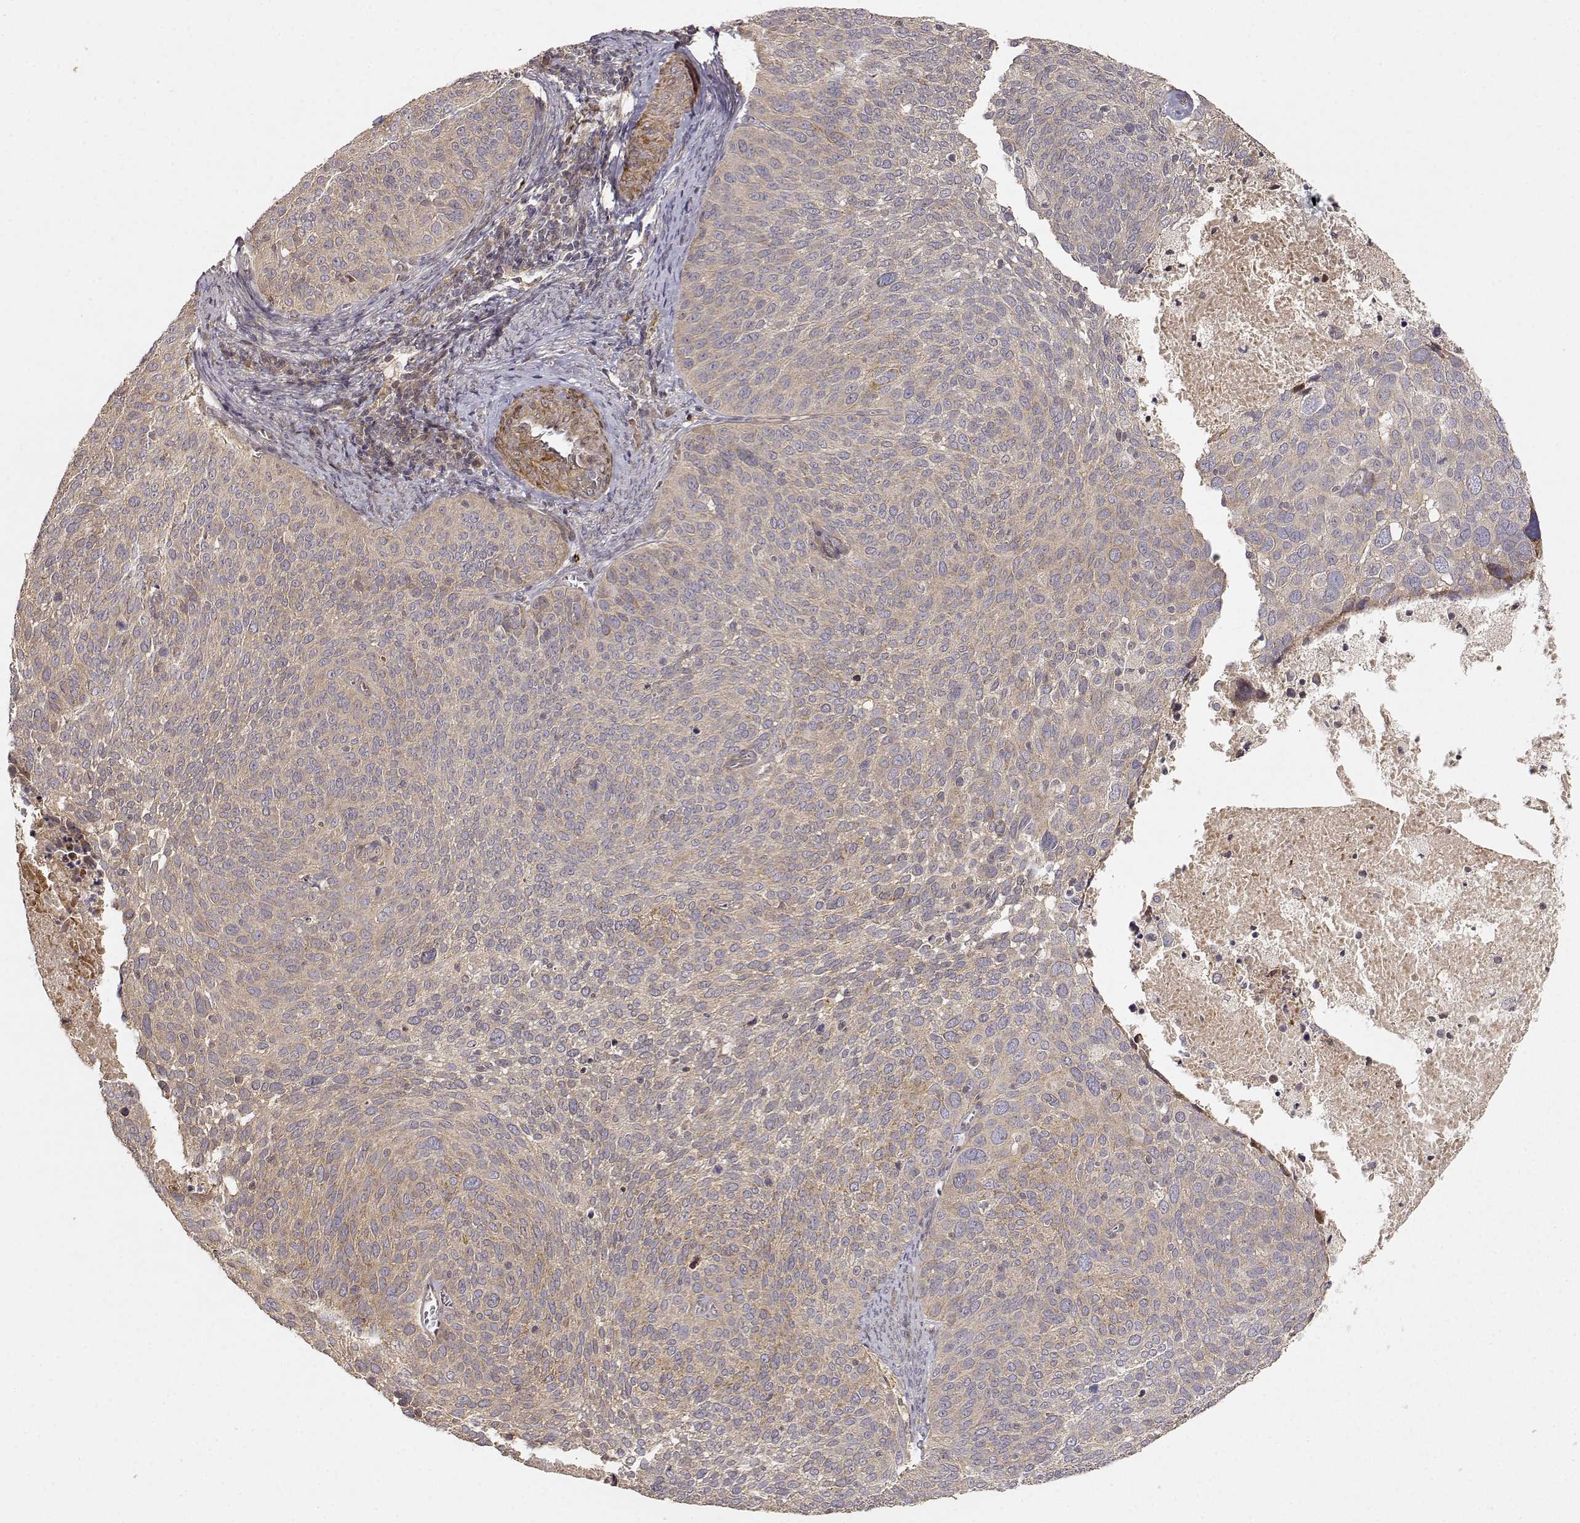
{"staining": {"intensity": "weak", "quantity": ">75%", "location": "cytoplasmic/membranous"}, "tissue": "cervical cancer", "cell_type": "Tumor cells", "image_type": "cancer", "snomed": [{"axis": "morphology", "description": "Squamous cell carcinoma, NOS"}, {"axis": "topography", "description": "Cervix"}], "caption": "A high-resolution micrograph shows IHC staining of squamous cell carcinoma (cervical), which reveals weak cytoplasmic/membranous expression in about >75% of tumor cells.", "gene": "PICK1", "patient": {"sex": "female", "age": 39}}